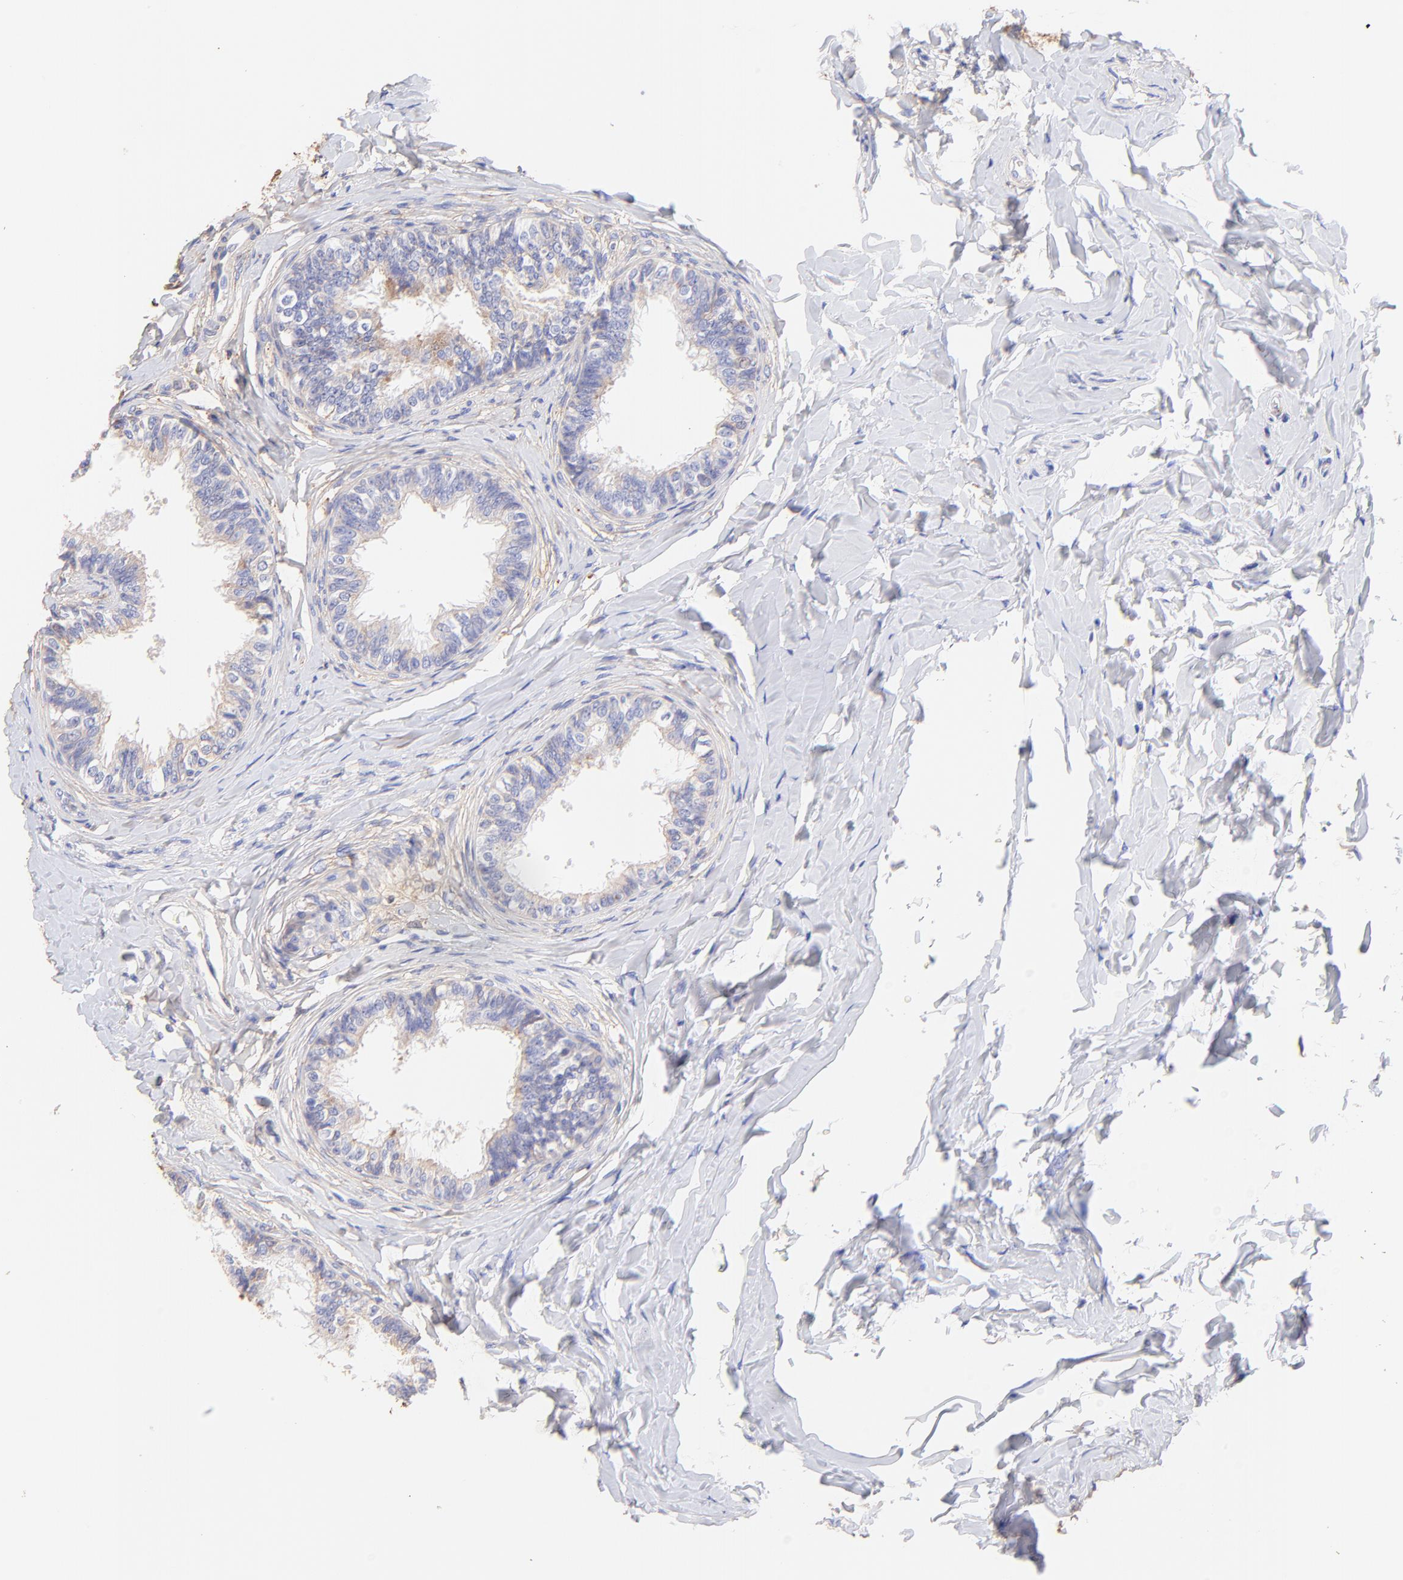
{"staining": {"intensity": "moderate", "quantity": ">75%", "location": "cytoplasmic/membranous"}, "tissue": "epididymis", "cell_type": "Glandular cells", "image_type": "normal", "snomed": [{"axis": "morphology", "description": "Normal tissue, NOS"}, {"axis": "topography", "description": "Soft tissue"}, {"axis": "topography", "description": "Epididymis"}], "caption": "Benign epididymis exhibits moderate cytoplasmic/membranous positivity in approximately >75% of glandular cells, visualized by immunohistochemistry.", "gene": "BGN", "patient": {"sex": "male", "age": 26}}